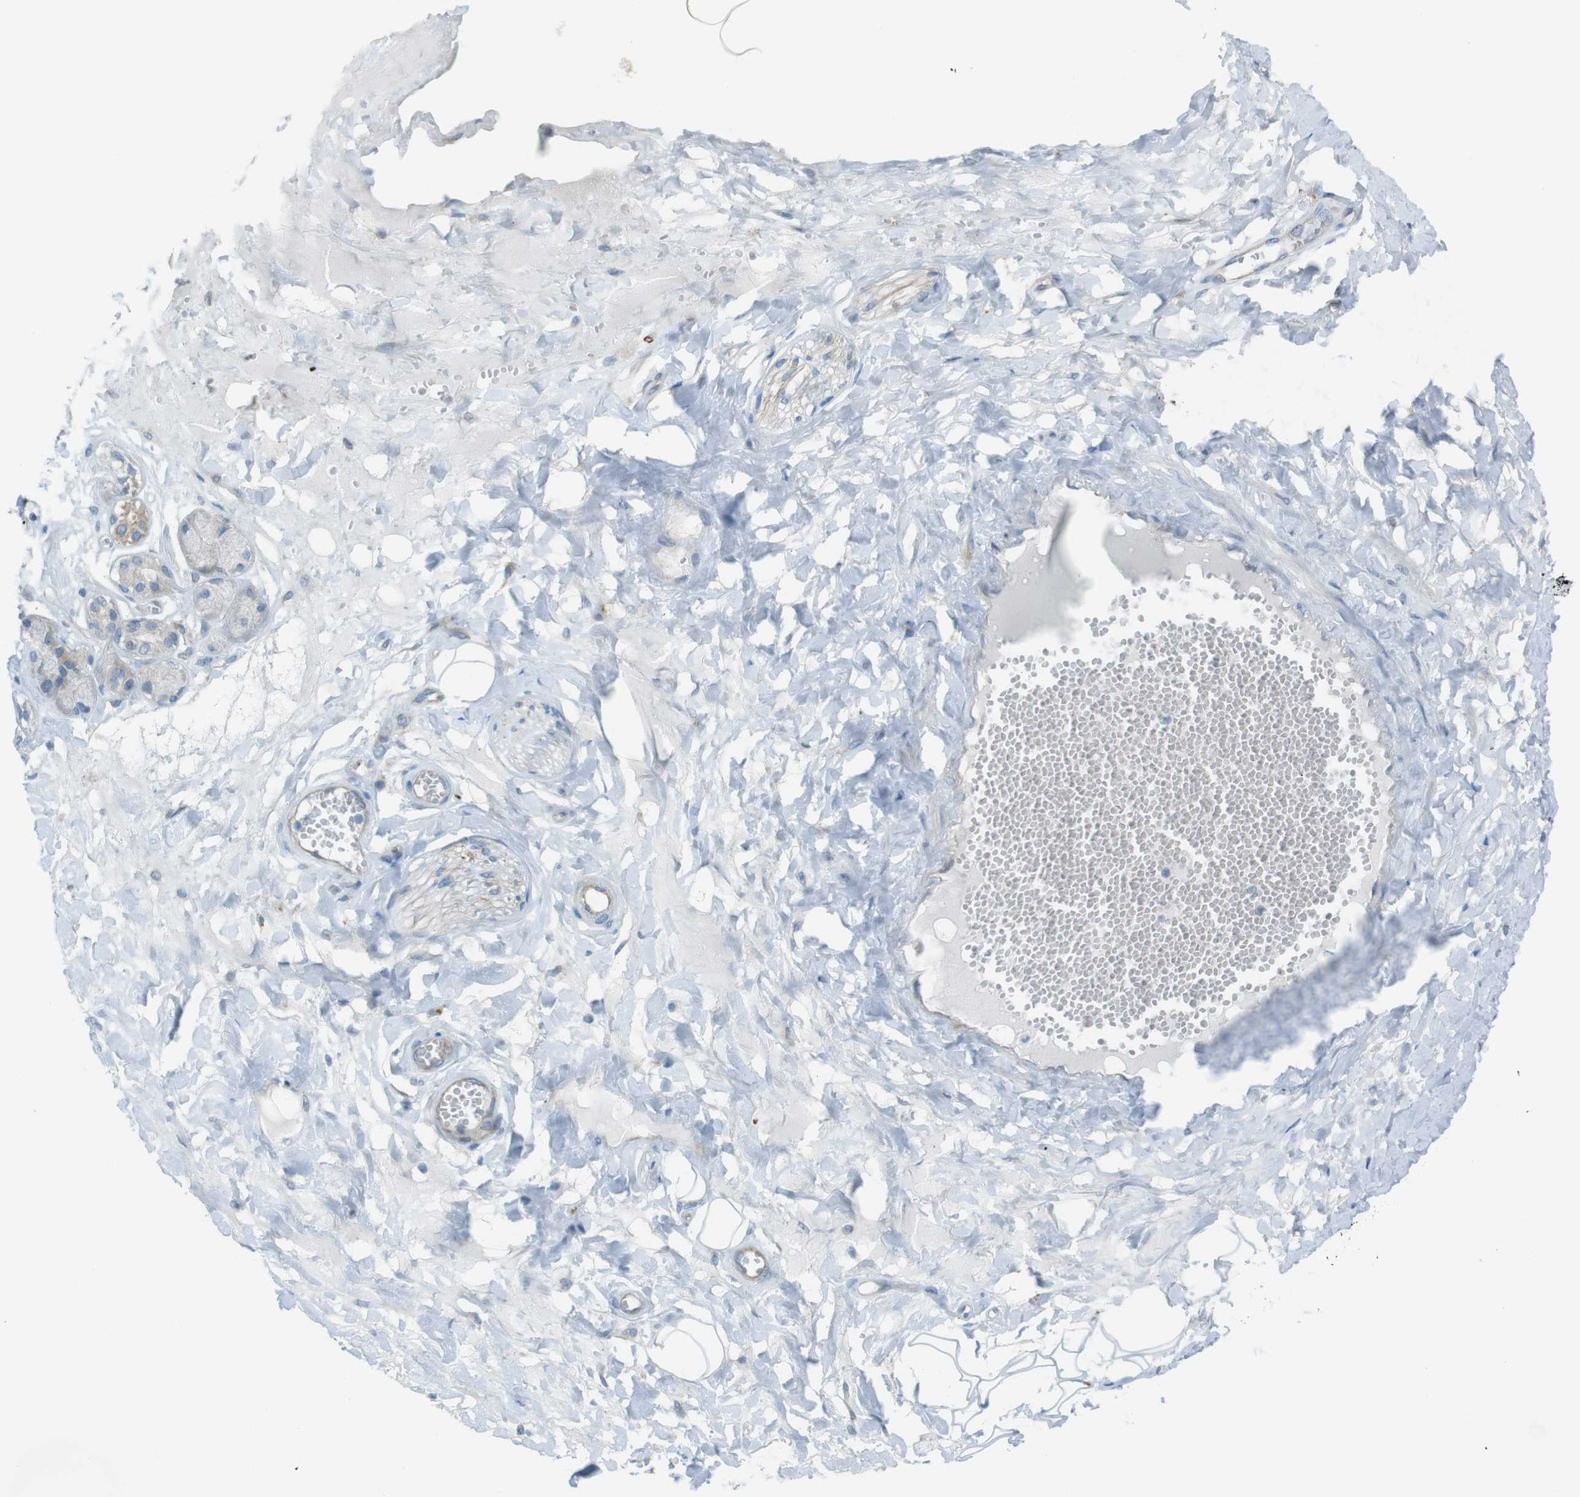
{"staining": {"intensity": "negative", "quantity": "none", "location": "none"}, "tissue": "adipose tissue", "cell_type": "Adipocytes", "image_type": "normal", "snomed": [{"axis": "morphology", "description": "Normal tissue, NOS"}, {"axis": "morphology", "description": "Inflammation, NOS"}, {"axis": "topography", "description": "Salivary gland"}, {"axis": "topography", "description": "Peripheral nerve tissue"}], "caption": "Immunohistochemistry (IHC) of unremarkable human adipose tissue demonstrates no staining in adipocytes. (Brightfield microscopy of DAB immunohistochemistry (IHC) at high magnification).", "gene": "TMEM41B", "patient": {"sex": "female", "age": 75}}